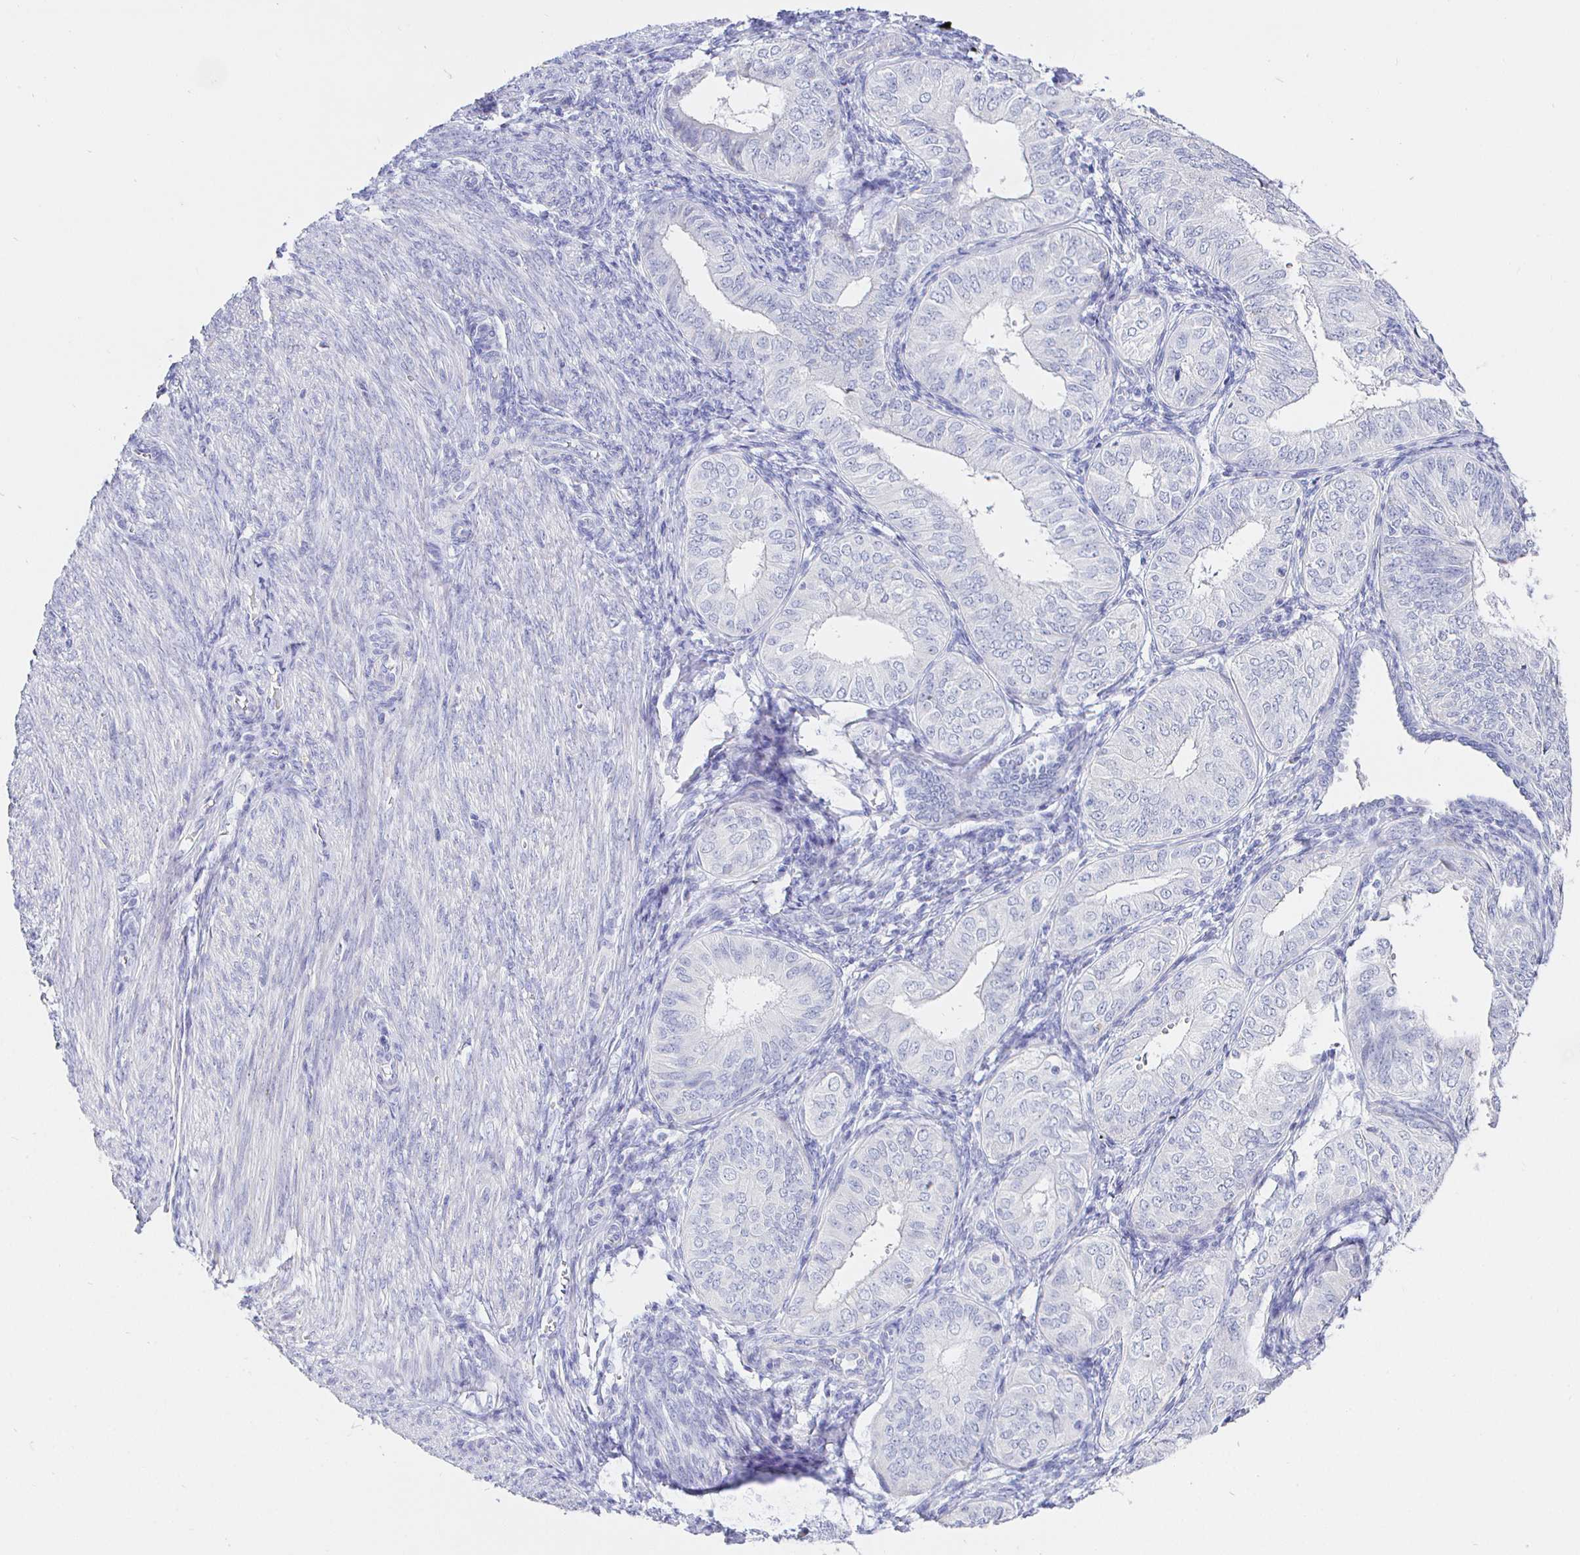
{"staining": {"intensity": "negative", "quantity": "none", "location": "none"}, "tissue": "endometrial cancer", "cell_type": "Tumor cells", "image_type": "cancer", "snomed": [{"axis": "morphology", "description": "Adenocarcinoma, NOS"}, {"axis": "topography", "description": "Endometrium"}], "caption": "IHC of human endometrial adenocarcinoma shows no staining in tumor cells. Brightfield microscopy of immunohistochemistry stained with DAB (brown) and hematoxylin (blue), captured at high magnification.", "gene": "CR2", "patient": {"sex": "female", "age": 58}}